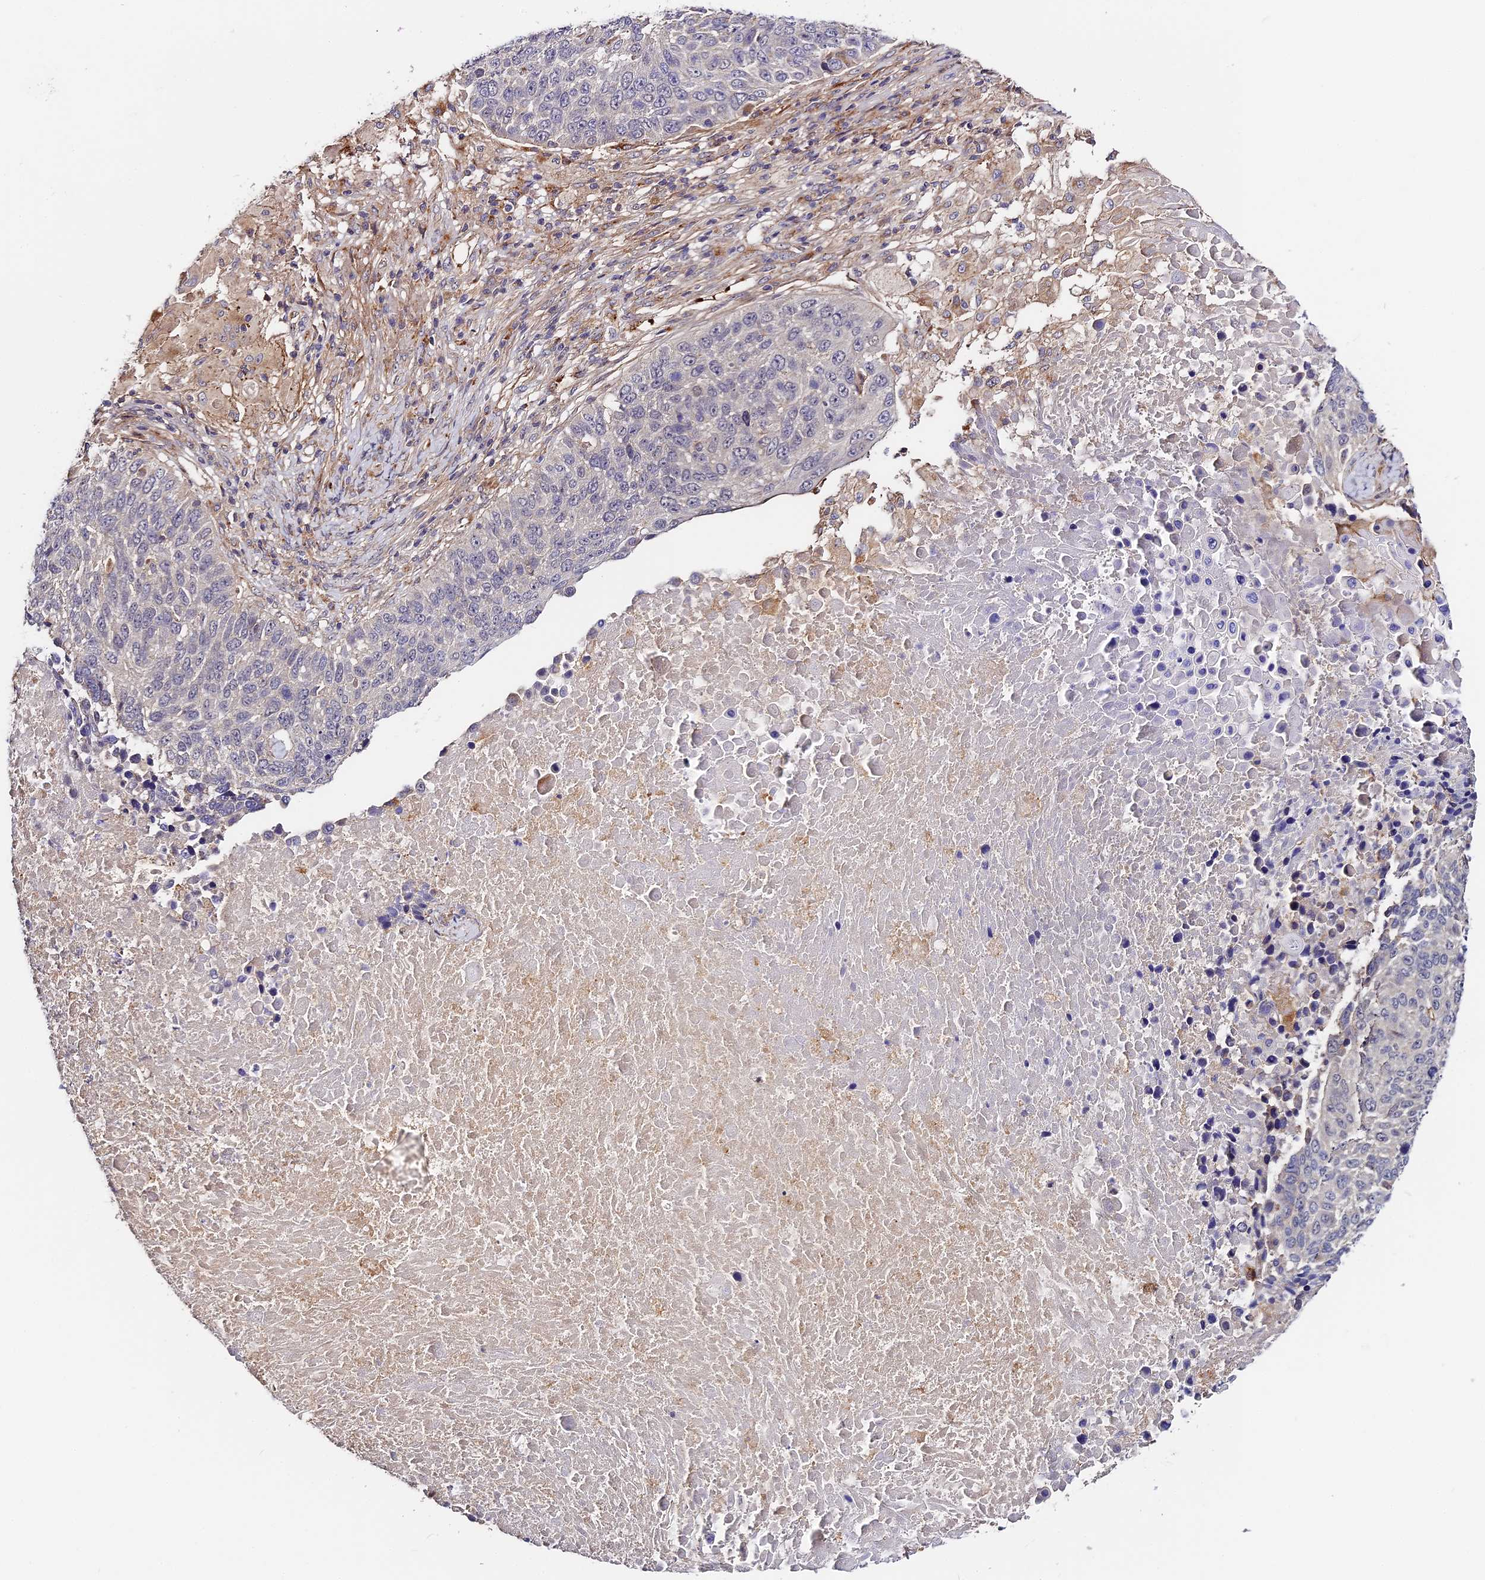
{"staining": {"intensity": "negative", "quantity": "none", "location": "none"}, "tissue": "lung cancer", "cell_type": "Tumor cells", "image_type": "cancer", "snomed": [{"axis": "morphology", "description": "Normal tissue, NOS"}, {"axis": "morphology", "description": "Squamous cell carcinoma, NOS"}, {"axis": "topography", "description": "Lymph node"}, {"axis": "topography", "description": "Lung"}], "caption": "The immunohistochemistry (IHC) micrograph has no significant positivity in tumor cells of lung cancer (squamous cell carcinoma) tissue.", "gene": "MISP3", "patient": {"sex": "male", "age": 66}}